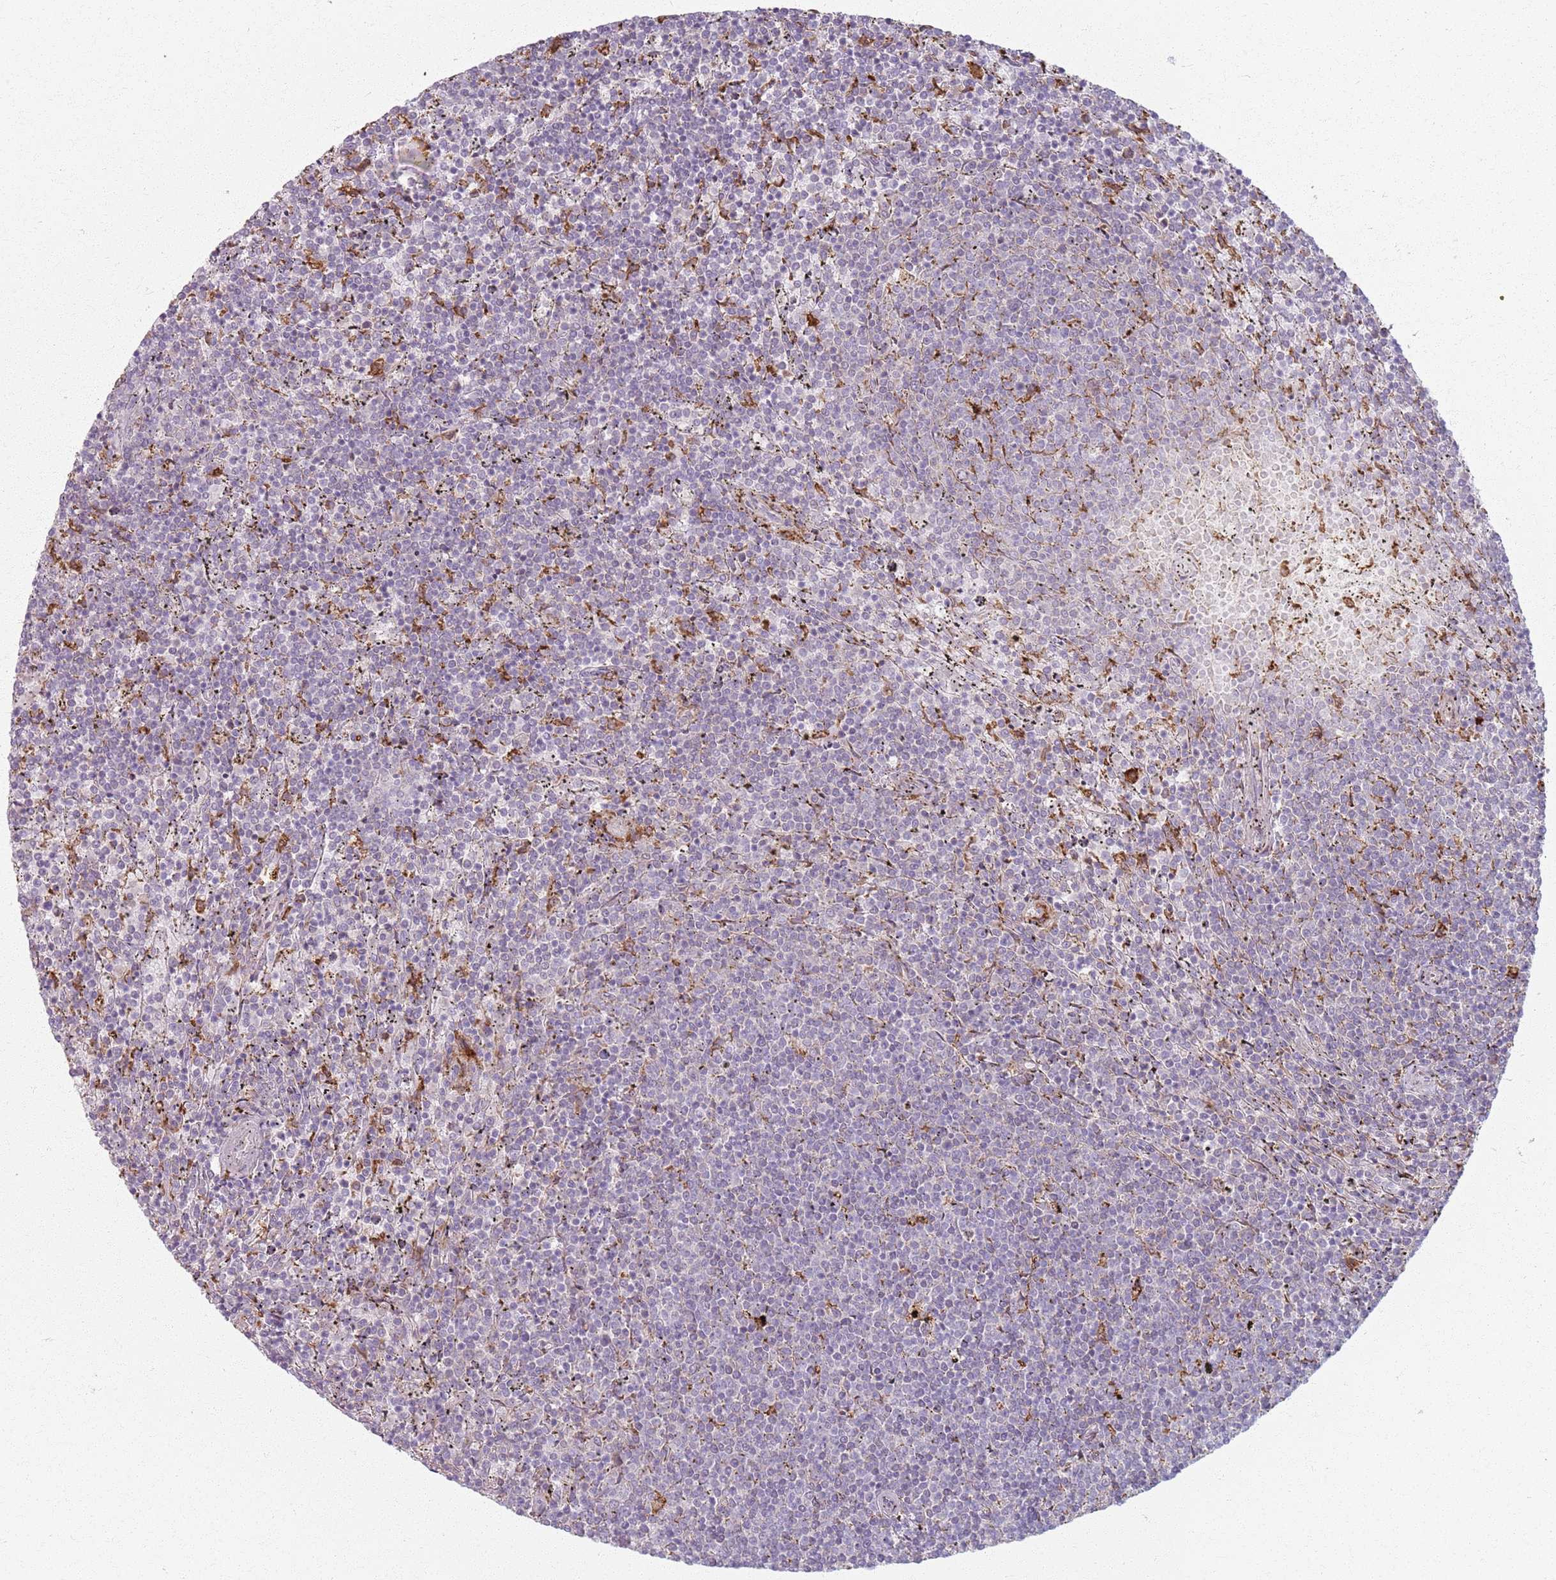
{"staining": {"intensity": "negative", "quantity": "none", "location": "none"}, "tissue": "lymphoma", "cell_type": "Tumor cells", "image_type": "cancer", "snomed": [{"axis": "morphology", "description": "Malignant lymphoma, non-Hodgkin's type, Low grade"}, {"axis": "topography", "description": "Spleen"}], "caption": "This is an immunohistochemistry (IHC) histopathology image of human malignant lymphoma, non-Hodgkin's type (low-grade). There is no expression in tumor cells.", "gene": "COLGALT1", "patient": {"sex": "female", "age": 50}}